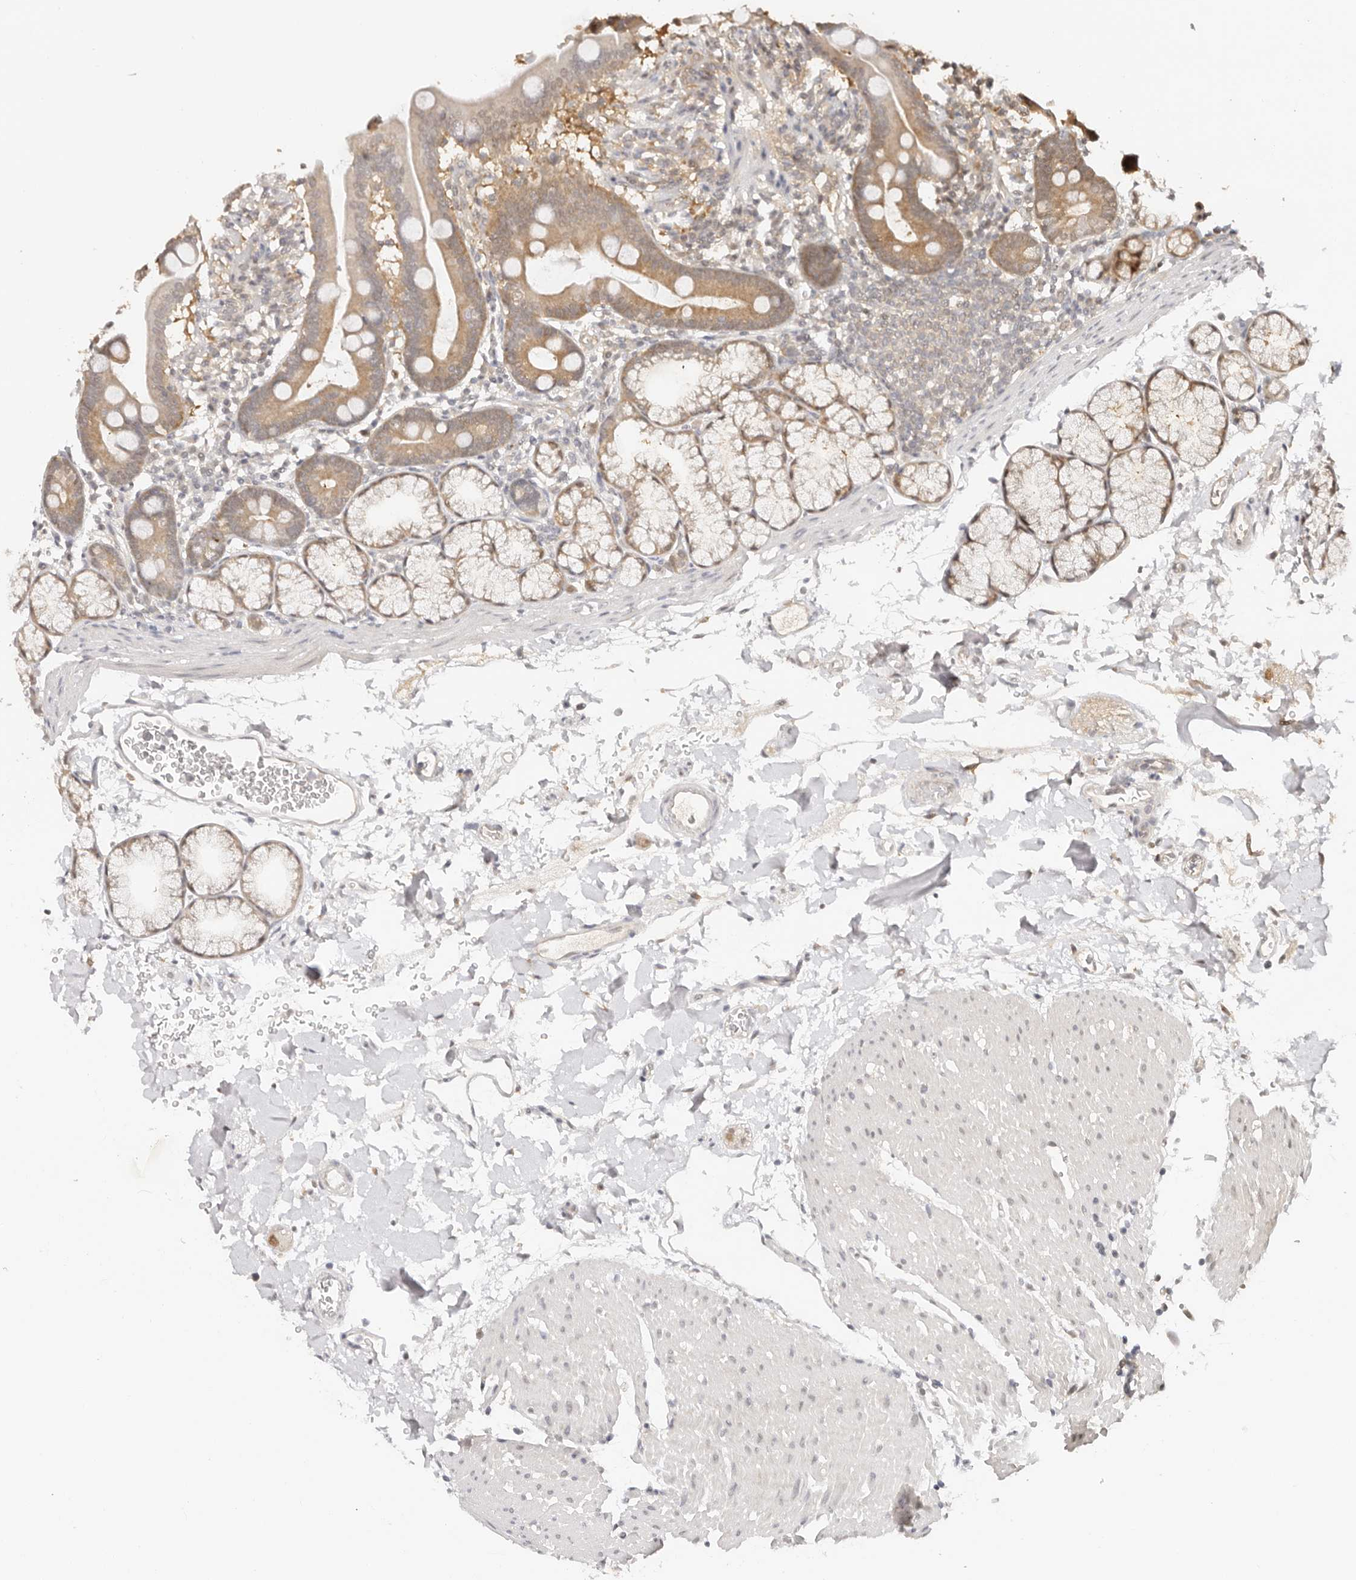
{"staining": {"intensity": "moderate", "quantity": "25%-75%", "location": "cytoplasmic/membranous"}, "tissue": "duodenum", "cell_type": "Glandular cells", "image_type": "normal", "snomed": [{"axis": "morphology", "description": "Normal tissue, NOS"}, {"axis": "topography", "description": "Duodenum"}], "caption": "High-power microscopy captured an IHC micrograph of unremarkable duodenum, revealing moderate cytoplasmic/membranous positivity in approximately 25%-75% of glandular cells.", "gene": "PSMA5", "patient": {"sex": "male", "age": 54}}